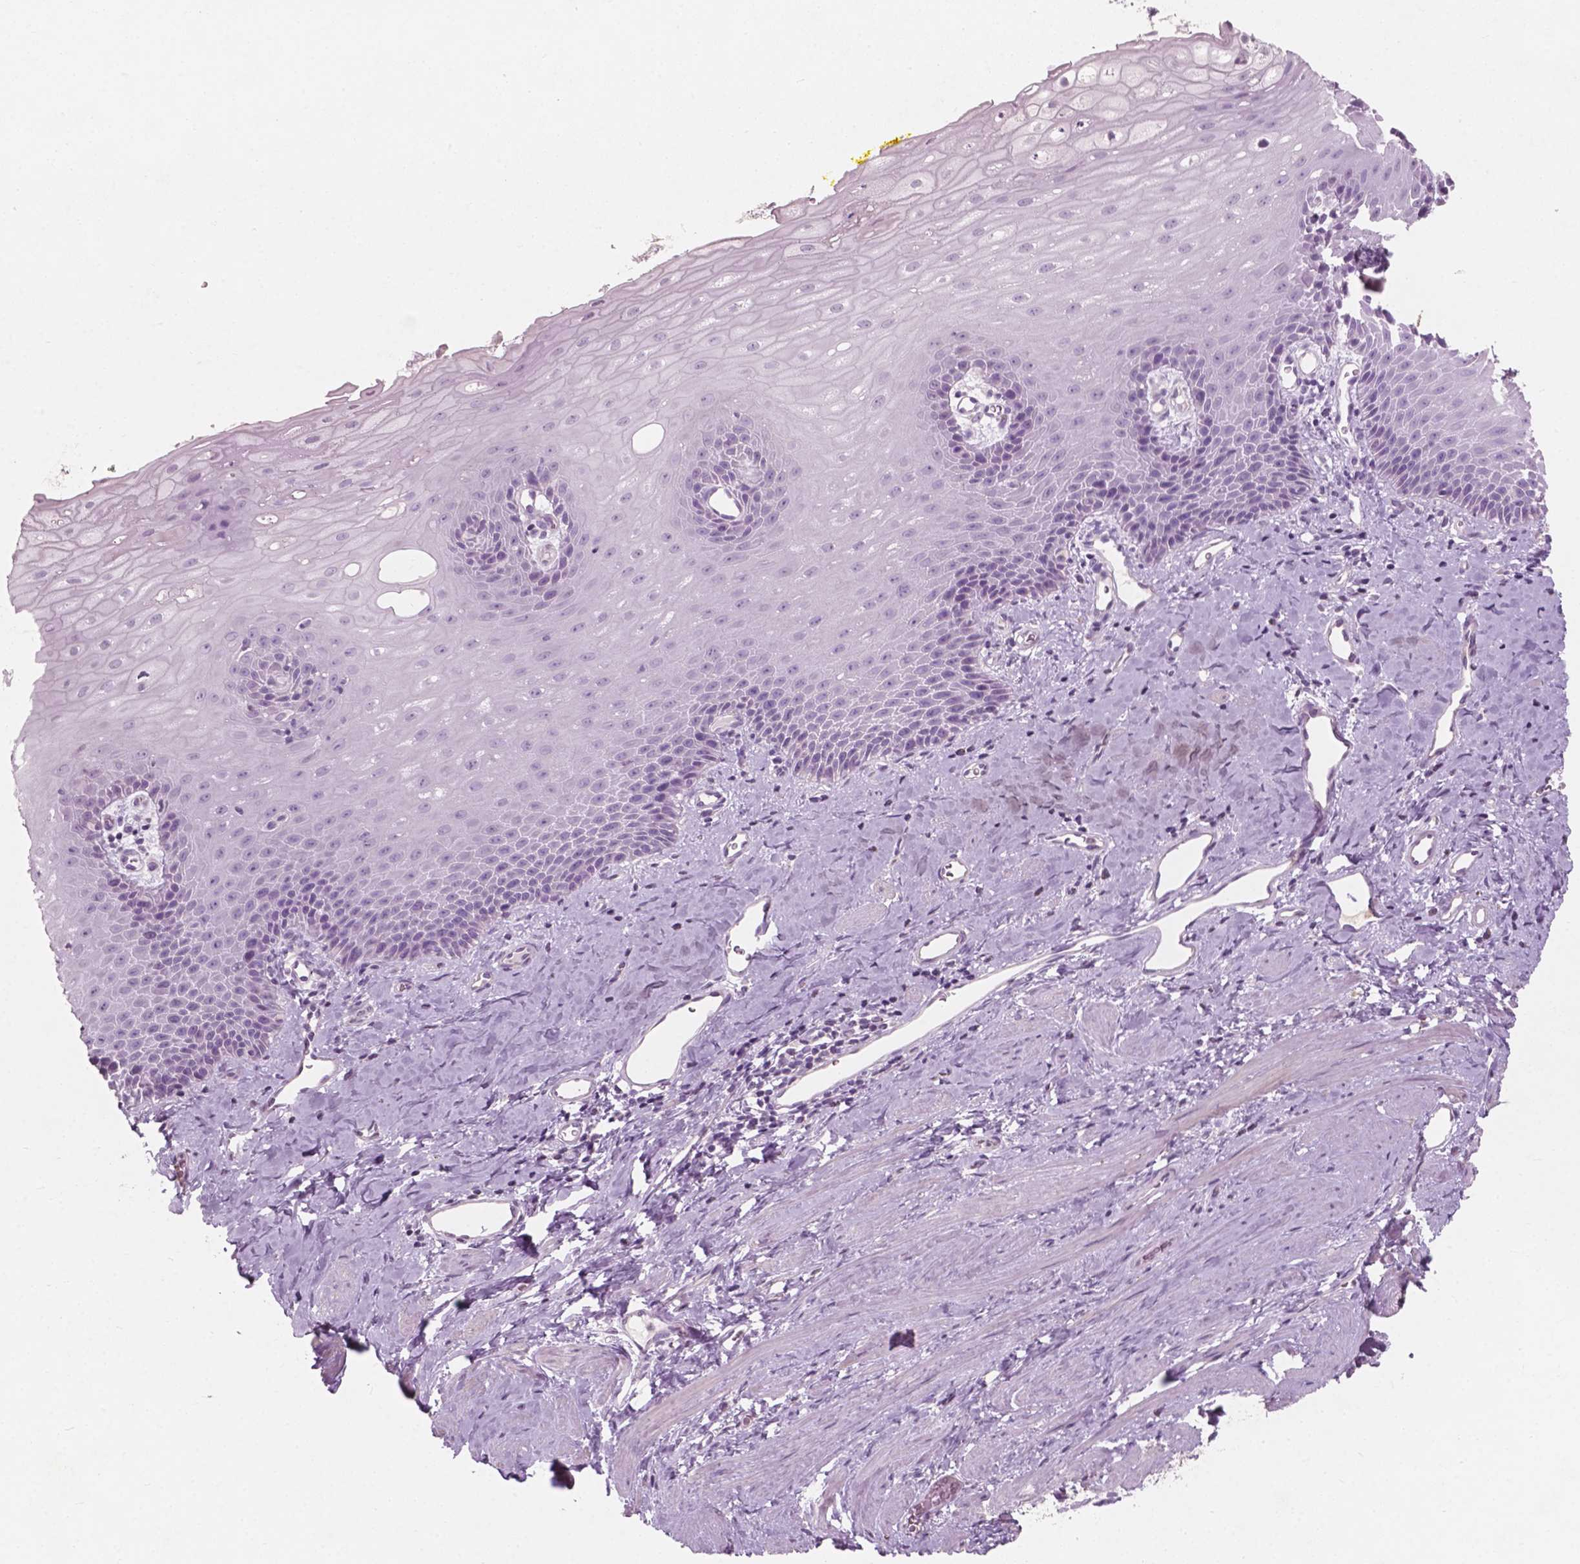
{"staining": {"intensity": "negative", "quantity": "none", "location": "none"}, "tissue": "esophagus", "cell_type": "Squamous epithelial cells", "image_type": "normal", "snomed": [{"axis": "morphology", "description": "Normal tissue, NOS"}, {"axis": "topography", "description": "Esophagus"}], "caption": "Photomicrograph shows no significant protein positivity in squamous epithelial cells of unremarkable esophagus. Nuclei are stained in blue.", "gene": "AWAT1", "patient": {"sex": "male", "age": 64}}